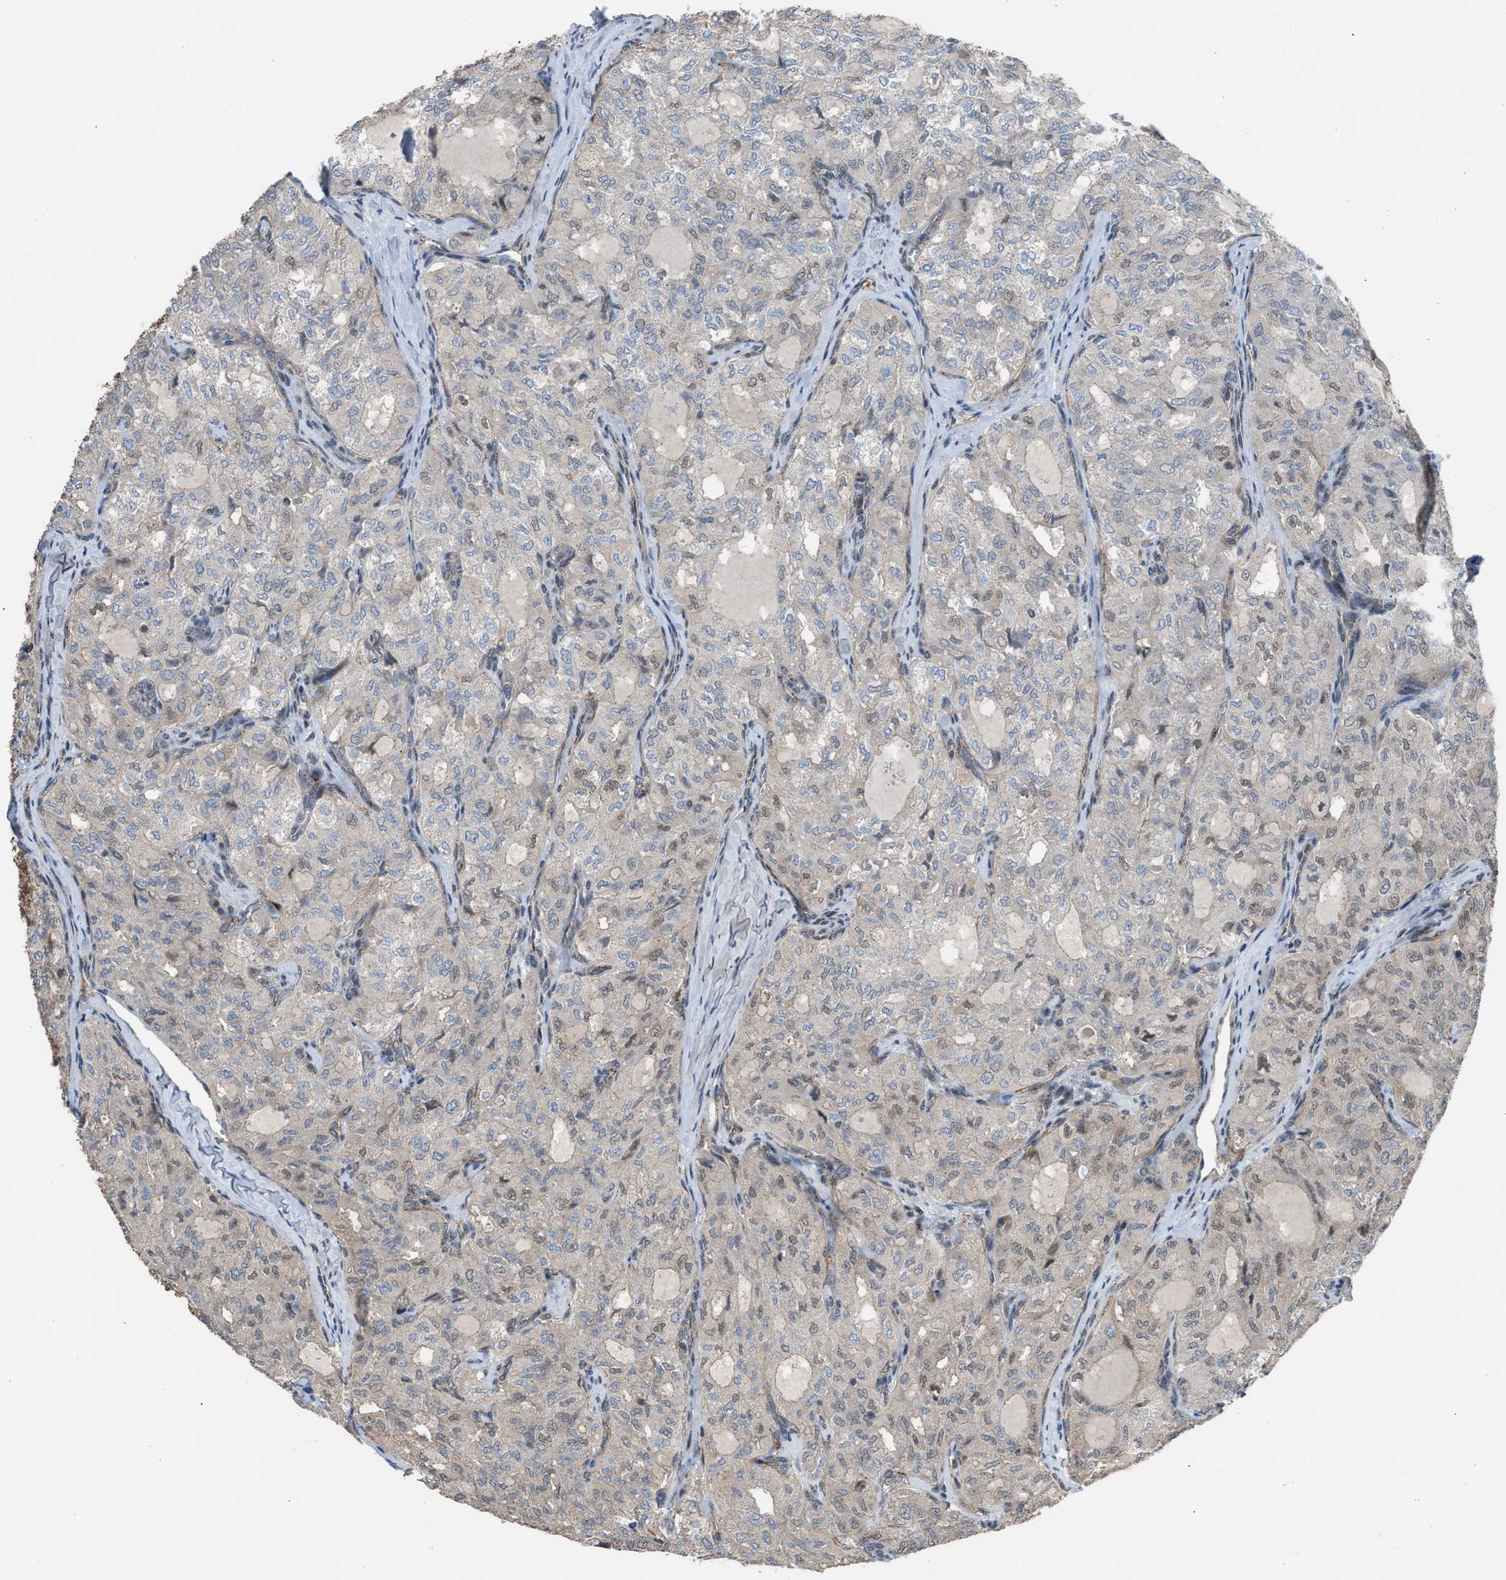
{"staining": {"intensity": "moderate", "quantity": "25%-75%", "location": "nuclear"}, "tissue": "thyroid cancer", "cell_type": "Tumor cells", "image_type": "cancer", "snomed": [{"axis": "morphology", "description": "Follicular adenoma carcinoma, NOS"}, {"axis": "topography", "description": "Thyroid gland"}], "caption": "A histopathology image showing moderate nuclear expression in about 25%-75% of tumor cells in thyroid cancer, as visualized by brown immunohistochemical staining.", "gene": "CRTC1", "patient": {"sex": "male", "age": 75}}